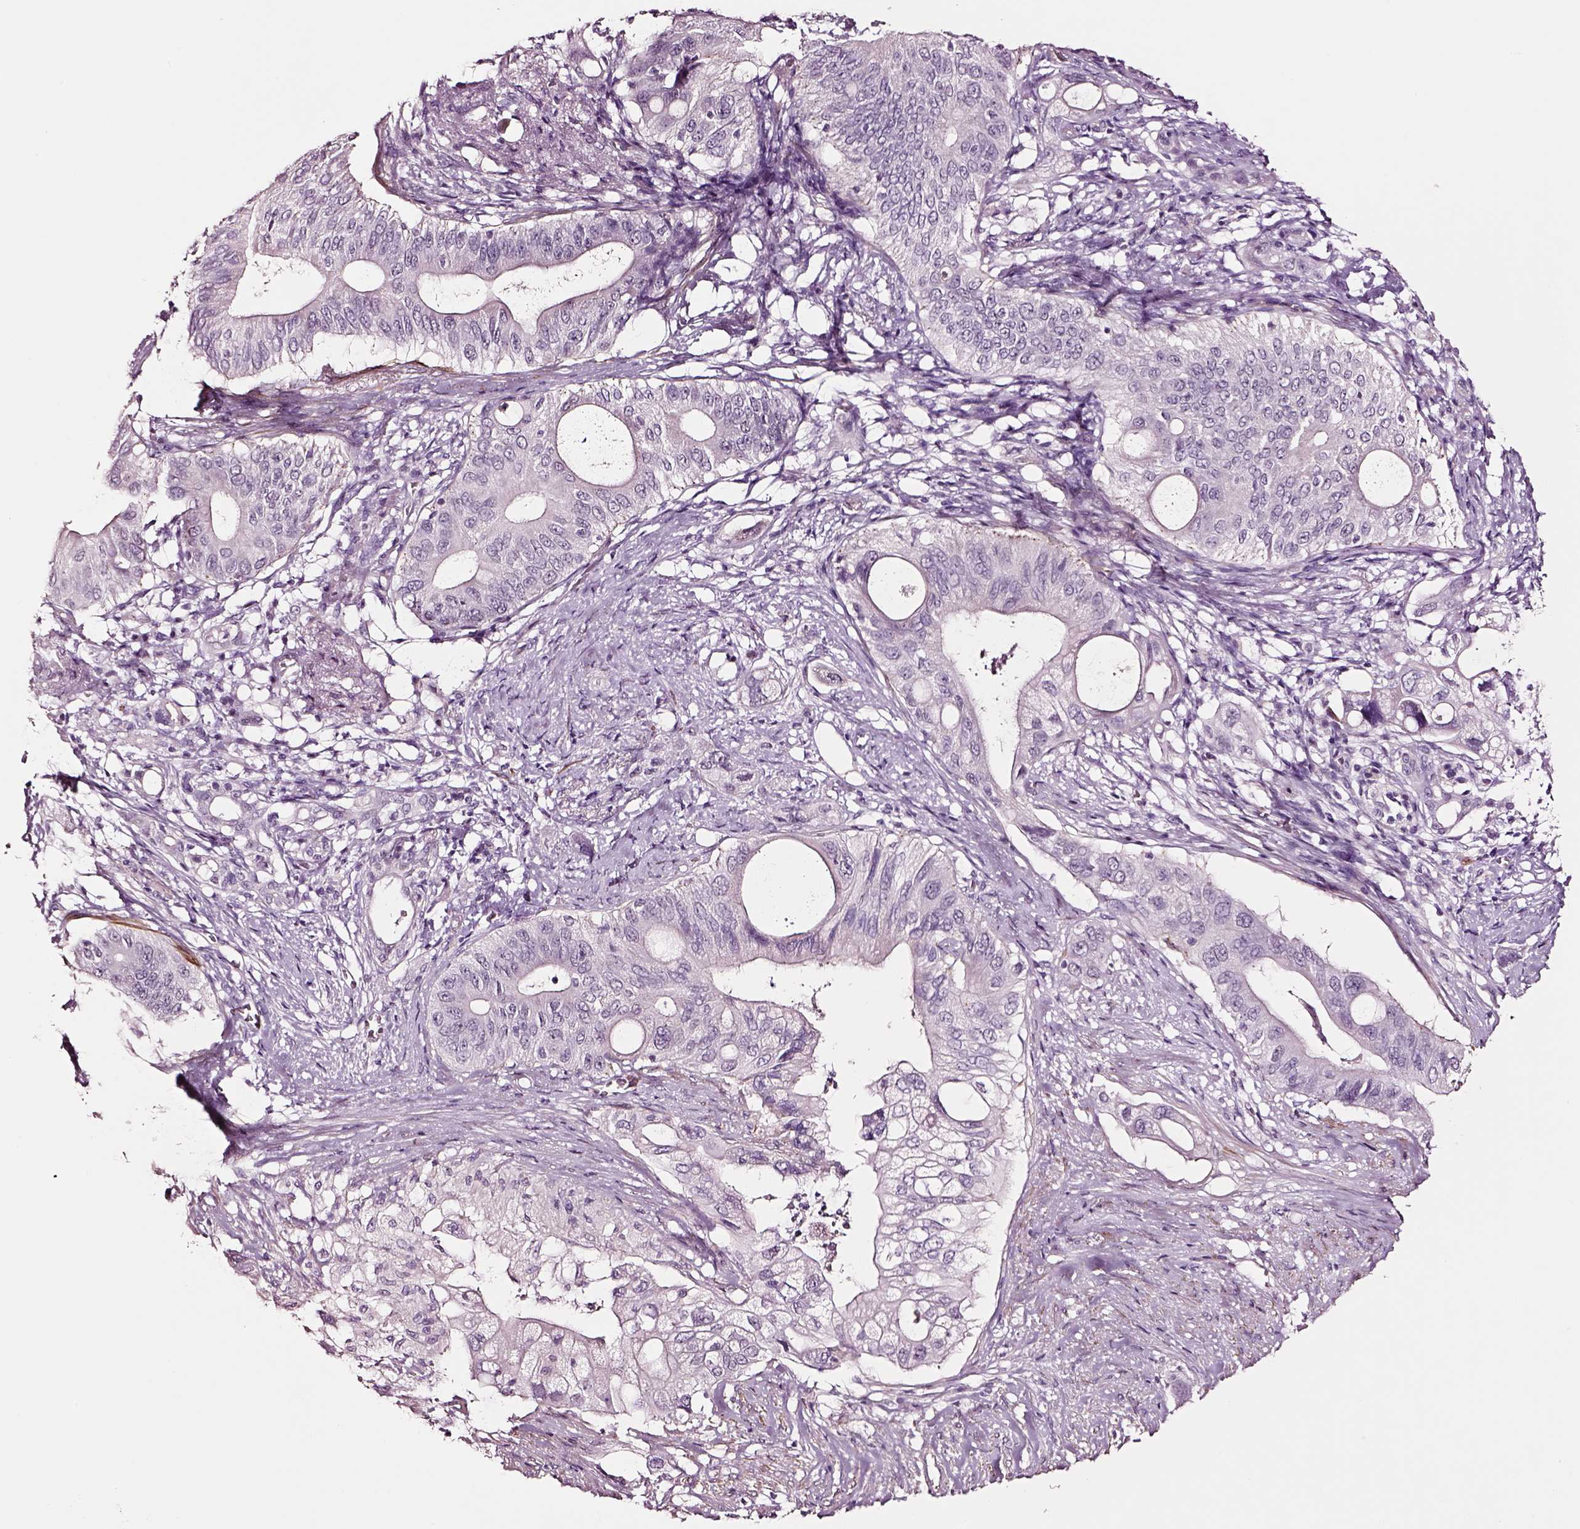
{"staining": {"intensity": "negative", "quantity": "none", "location": "none"}, "tissue": "pancreatic cancer", "cell_type": "Tumor cells", "image_type": "cancer", "snomed": [{"axis": "morphology", "description": "Adenocarcinoma, NOS"}, {"axis": "topography", "description": "Pancreas"}], "caption": "Photomicrograph shows no significant protein staining in tumor cells of adenocarcinoma (pancreatic).", "gene": "SOX10", "patient": {"sex": "female", "age": 72}}